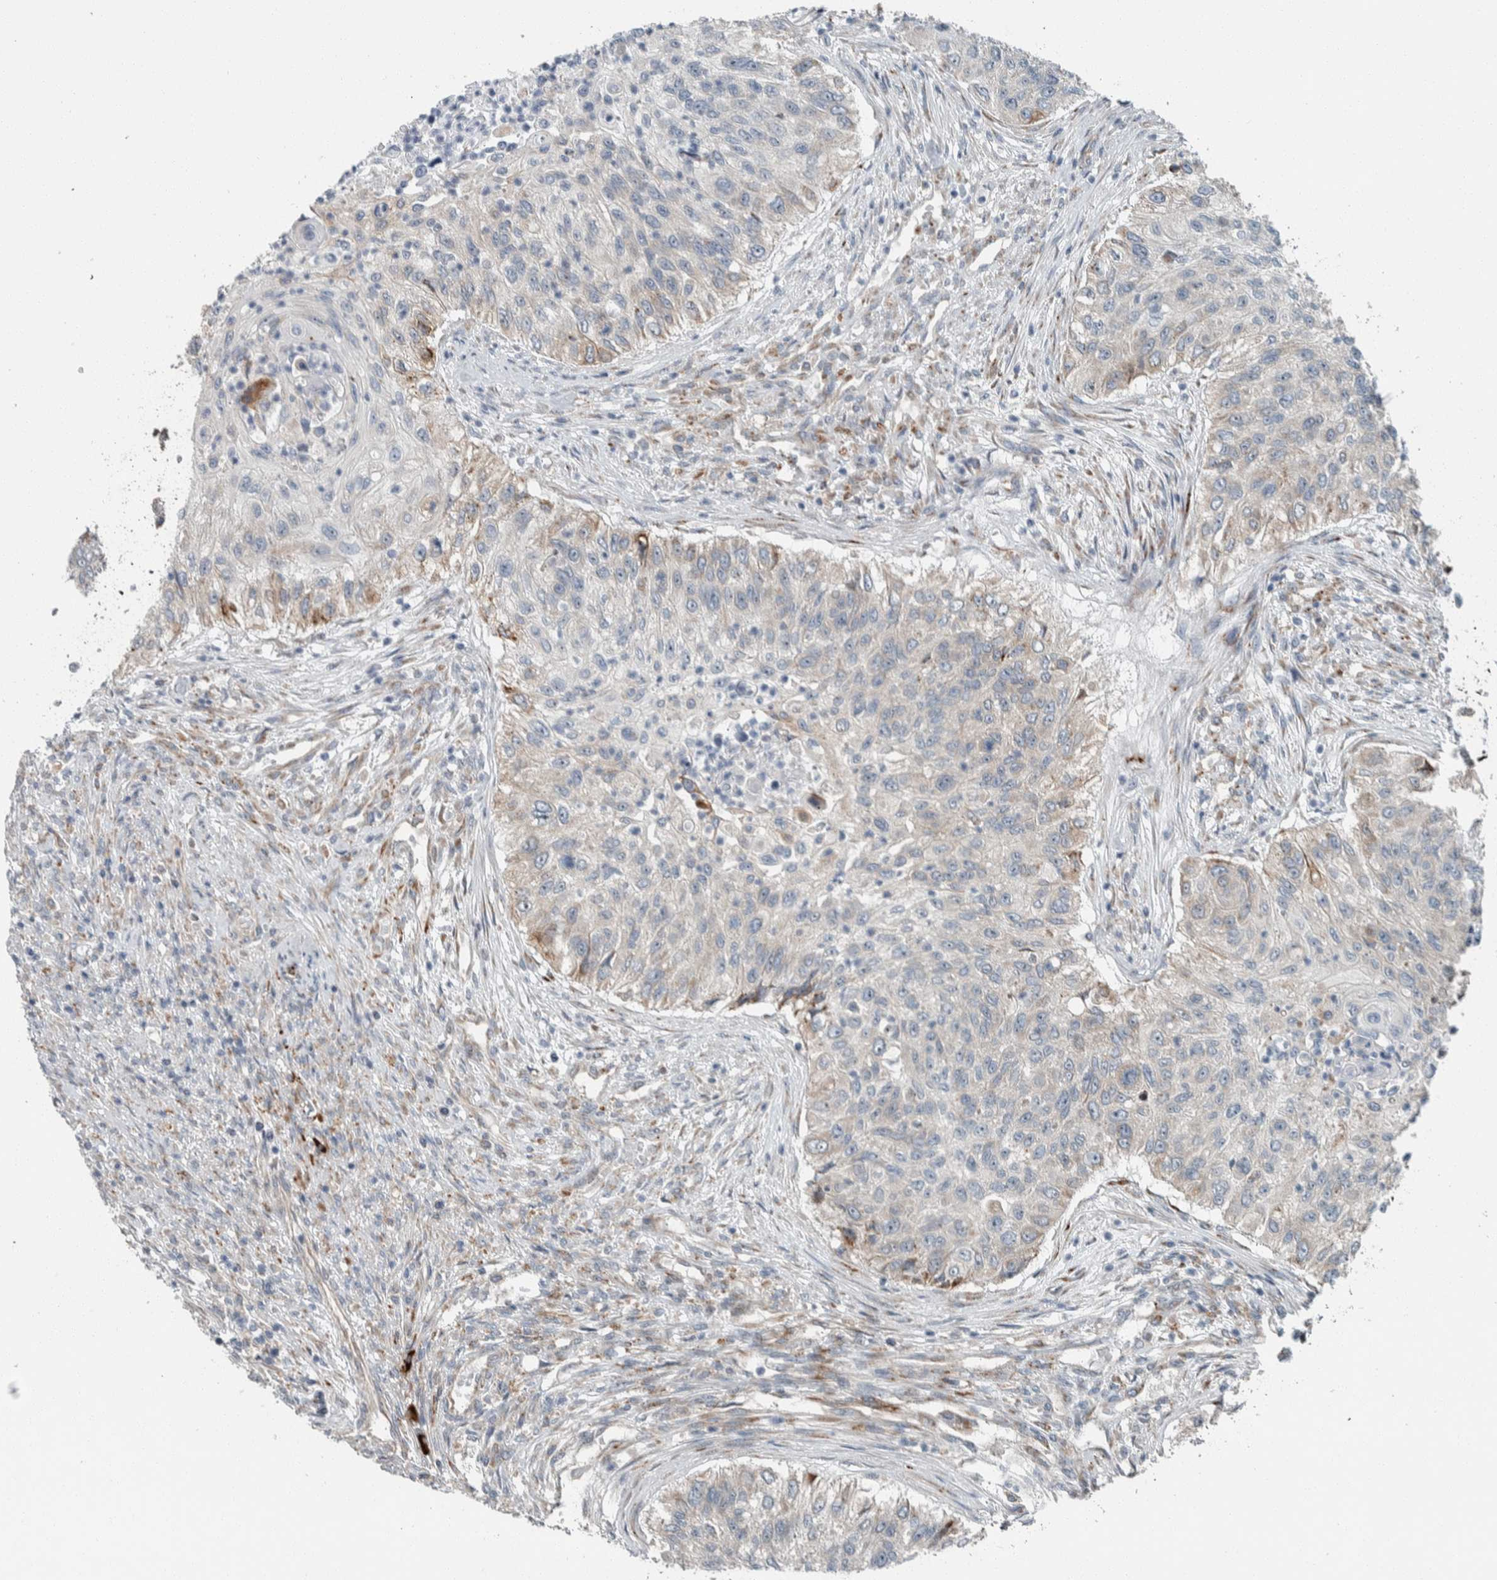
{"staining": {"intensity": "weak", "quantity": "<25%", "location": "cytoplasmic/membranous"}, "tissue": "urothelial cancer", "cell_type": "Tumor cells", "image_type": "cancer", "snomed": [{"axis": "morphology", "description": "Urothelial carcinoma, High grade"}, {"axis": "topography", "description": "Urinary bladder"}], "caption": "Tumor cells show no significant staining in urothelial cancer.", "gene": "USP25", "patient": {"sex": "female", "age": 60}}